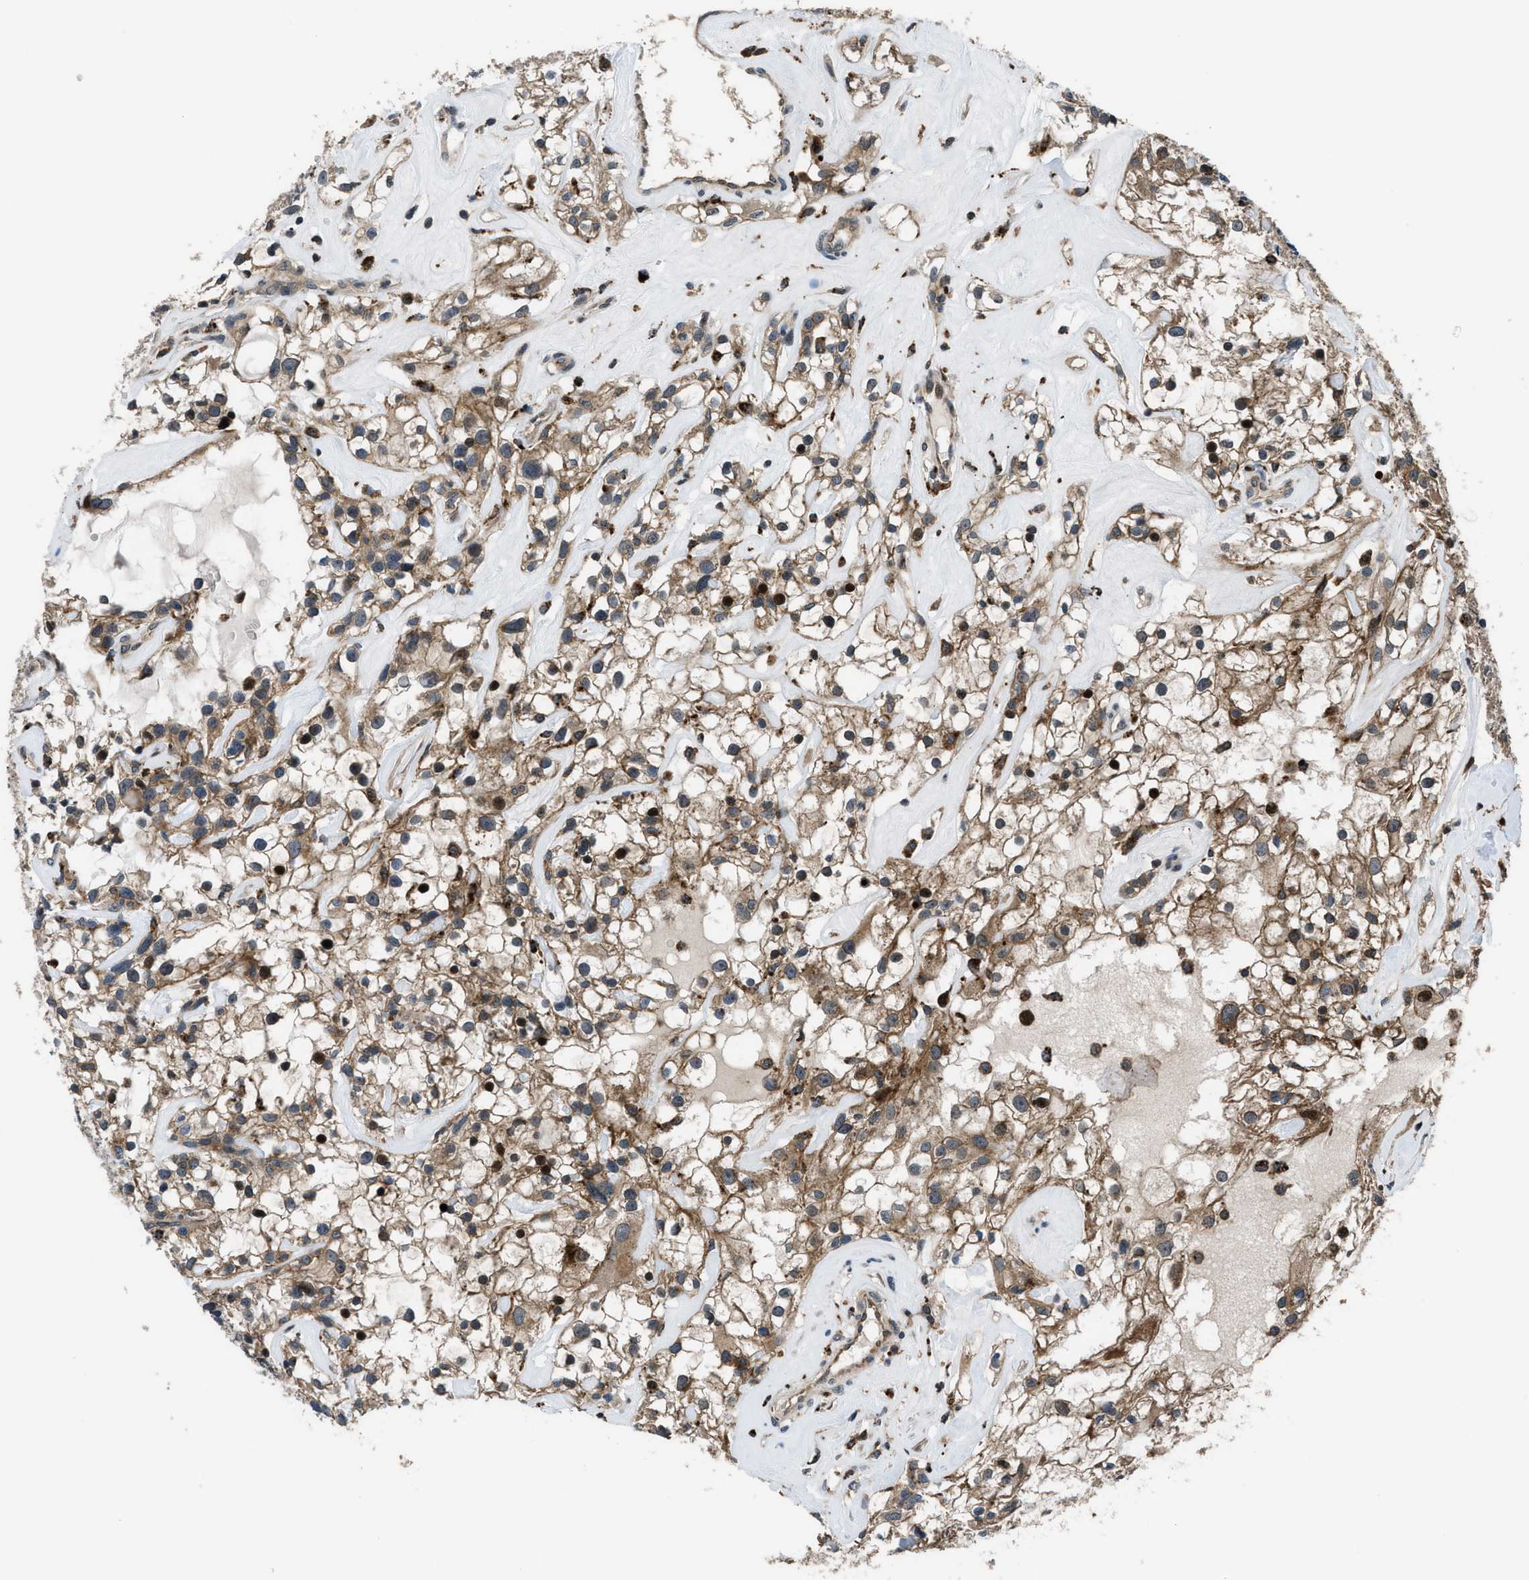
{"staining": {"intensity": "moderate", "quantity": ">75%", "location": "cytoplasmic/membranous"}, "tissue": "renal cancer", "cell_type": "Tumor cells", "image_type": "cancer", "snomed": [{"axis": "morphology", "description": "Adenocarcinoma, NOS"}, {"axis": "topography", "description": "Kidney"}], "caption": "Renal cancer tissue shows moderate cytoplasmic/membranous expression in about >75% of tumor cells", "gene": "CTBS", "patient": {"sex": "female", "age": 60}}